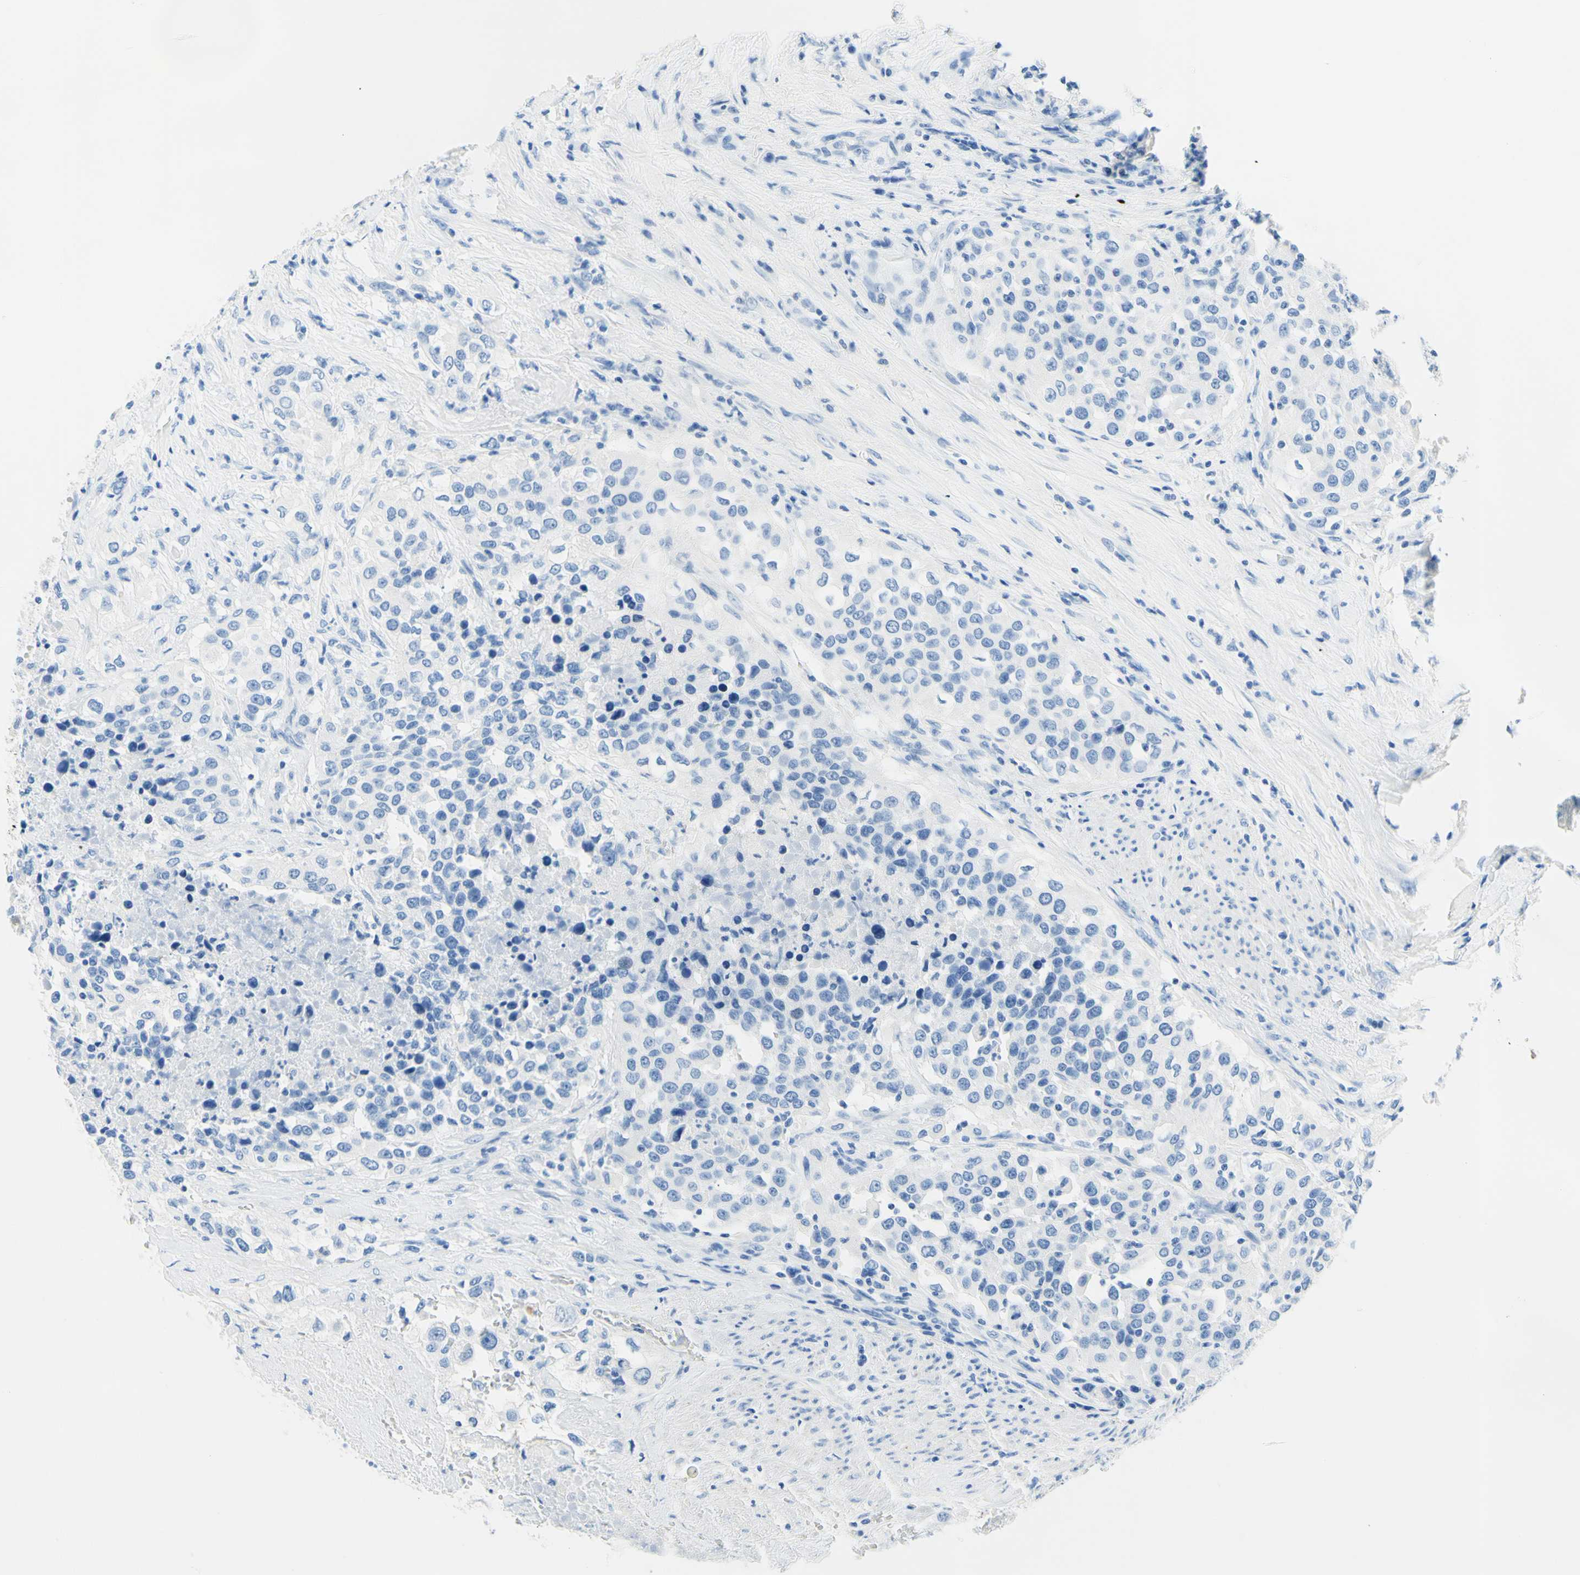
{"staining": {"intensity": "negative", "quantity": "none", "location": "none"}, "tissue": "urothelial cancer", "cell_type": "Tumor cells", "image_type": "cancer", "snomed": [{"axis": "morphology", "description": "Urothelial carcinoma, High grade"}, {"axis": "topography", "description": "Urinary bladder"}], "caption": "High power microscopy histopathology image of an immunohistochemistry (IHC) histopathology image of urothelial cancer, revealing no significant staining in tumor cells. (DAB immunohistochemistry, high magnification).", "gene": "MYH2", "patient": {"sex": "female", "age": 80}}